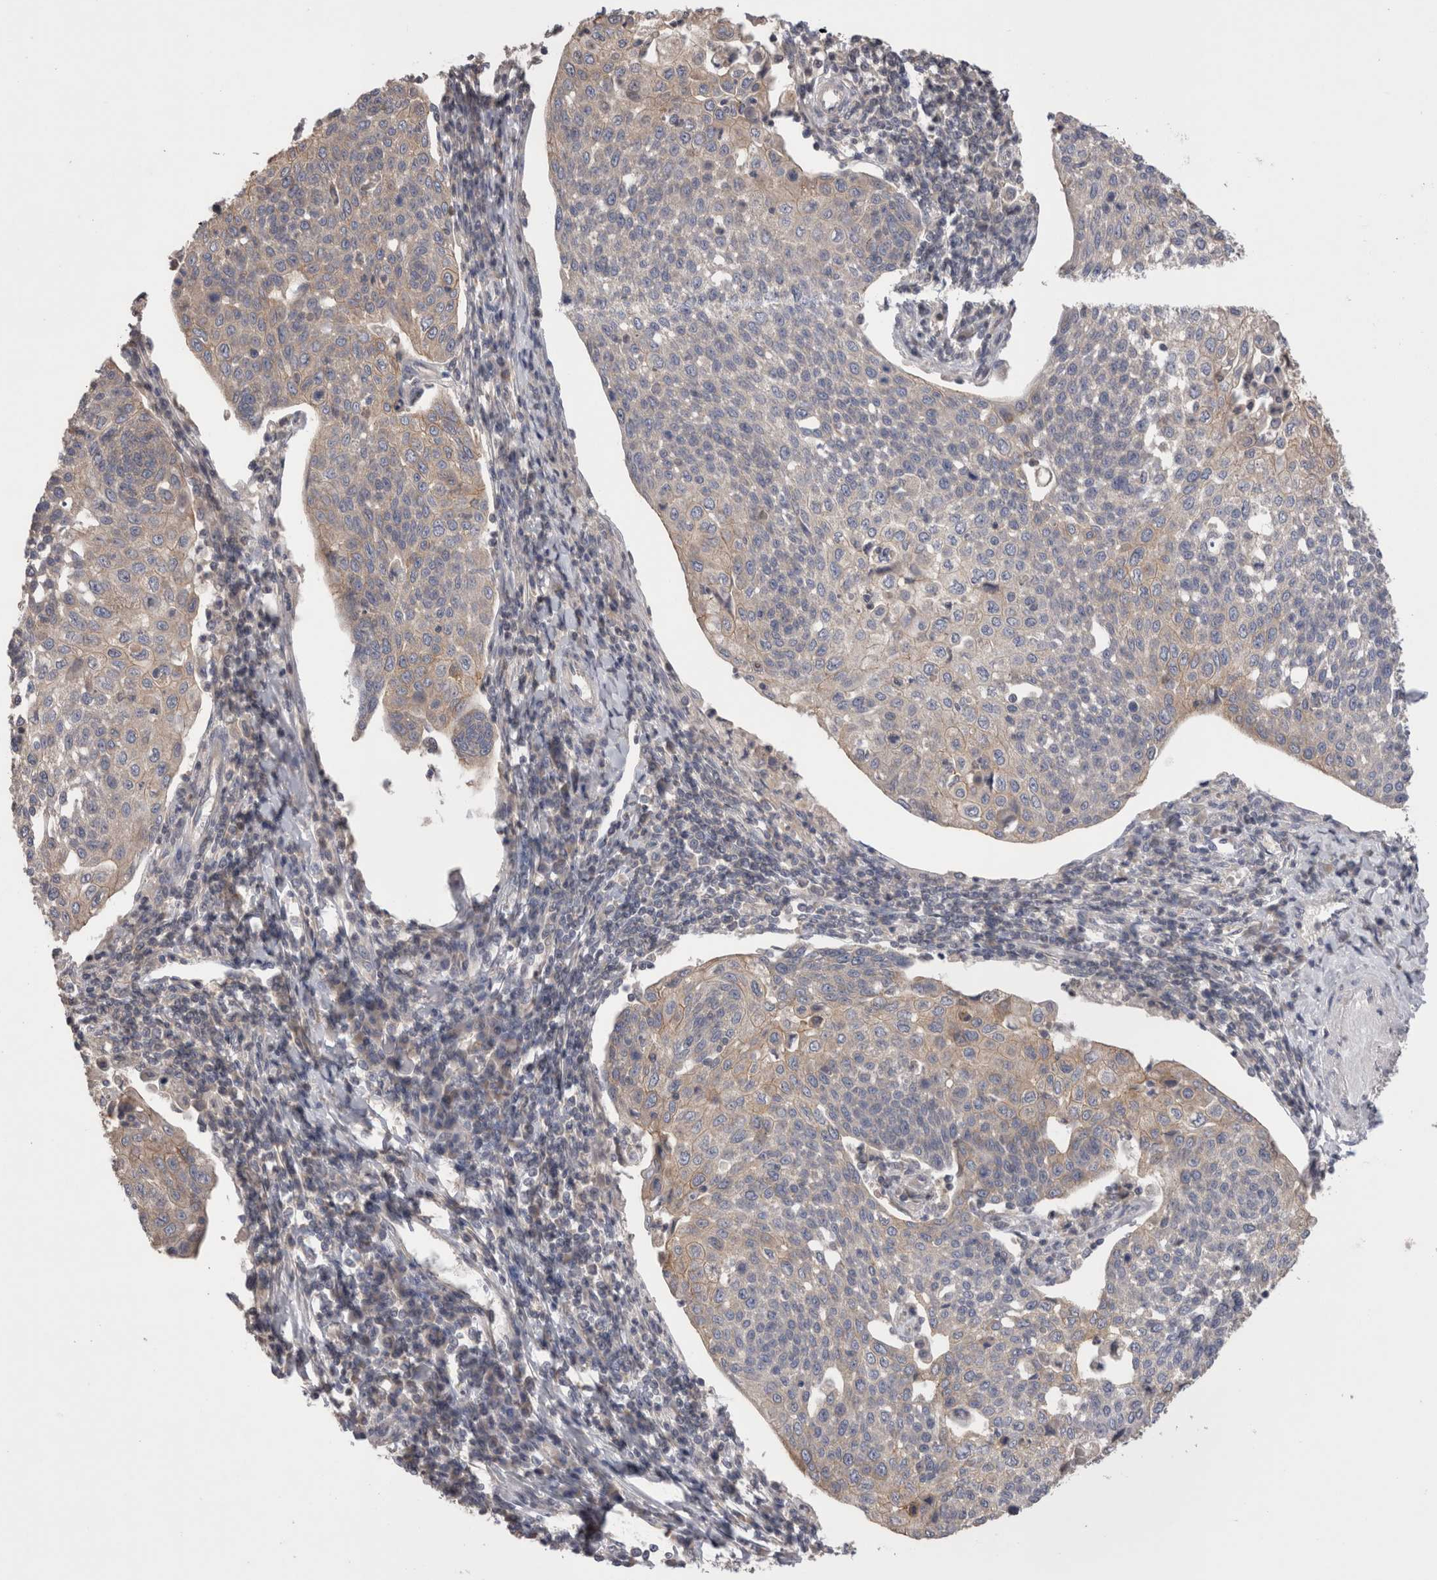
{"staining": {"intensity": "weak", "quantity": "25%-75%", "location": "cytoplasmic/membranous"}, "tissue": "cervical cancer", "cell_type": "Tumor cells", "image_type": "cancer", "snomed": [{"axis": "morphology", "description": "Squamous cell carcinoma, NOS"}, {"axis": "topography", "description": "Cervix"}], "caption": "Tumor cells show low levels of weak cytoplasmic/membranous positivity in approximately 25%-75% of cells in human cervical cancer (squamous cell carcinoma). The protein is shown in brown color, while the nuclei are stained blue.", "gene": "OTOR", "patient": {"sex": "female", "age": 34}}